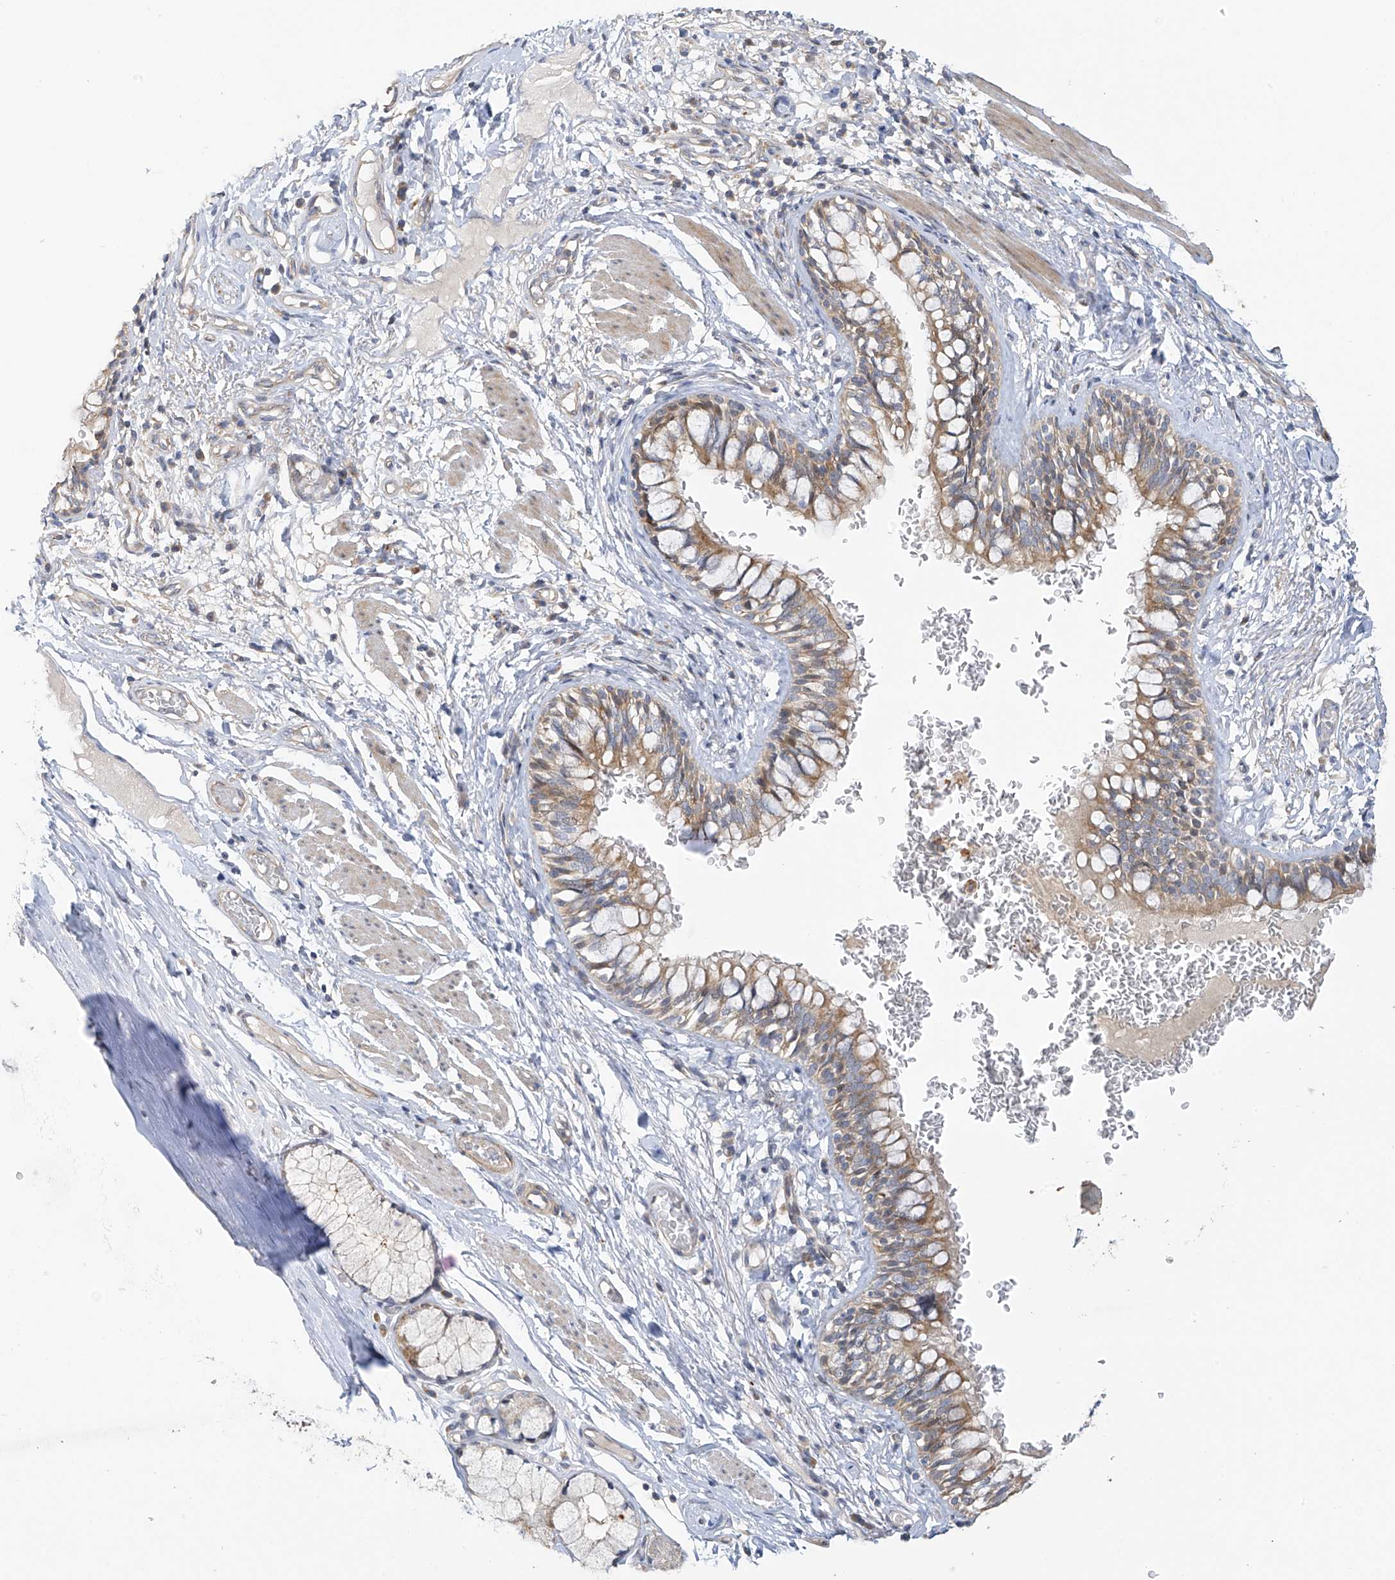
{"staining": {"intensity": "moderate", "quantity": ">75%", "location": "cytoplasmic/membranous"}, "tissue": "bronchus", "cell_type": "Respiratory epithelial cells", "image_type": "normal", "snomed": [{"axis": "morphology", "description": "Normal tissue, NOS"}, {"axis": "topography", "description": "Cartilage tissue"}, {"axis": "topography", "description": "Bronchus"}], "caption": "High-magnification brightfield microscopy of normal bronchus stained with DAB (brown) and counterstained with hematoxylin (blue). respiratory epithelial cells exhibit moderate cytoplasmic/membranous expression is identified in approximately>75% of cells.", "gene": "ZNF641", "patient": {"sex": "female", "age": 36}}